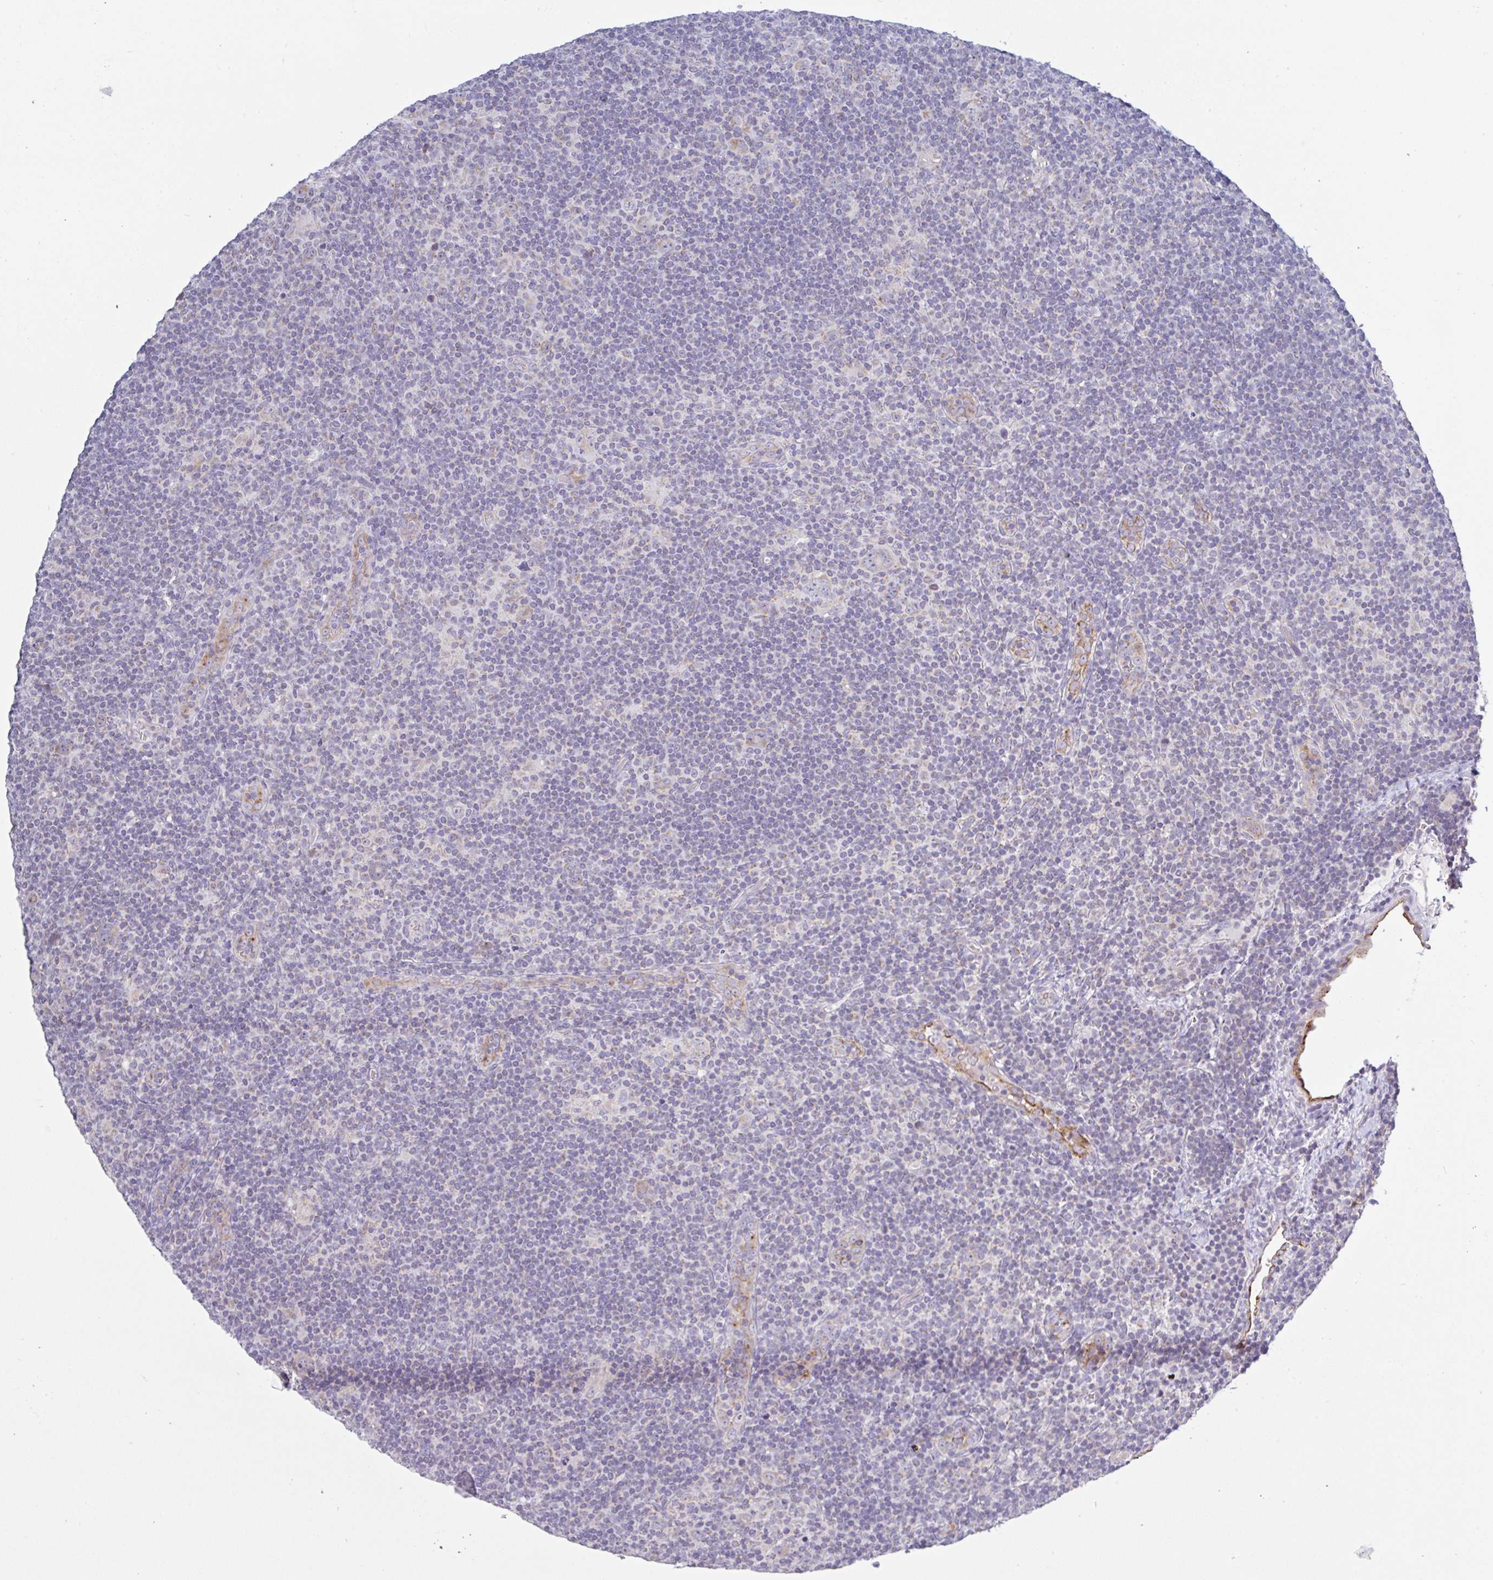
{"staining": {"intensity": "negative", "quantity": "none", "location": "none"}, "tissue": "lymphoma", "cell_type": "Tumor cells", "image_type": "cancer", "snomed": [{"axis": "morphology", "description": "Hodgkin's disease, NOS"}, {"axis": "topography", "description": "Lymph node"}], "caption": "High magnification brightfield microscopy of Hodgkin's disease stained with DAB (brown) and counterstained with hematoxylin (blue): tumor cells show no significant expression. (Immunohistochemistry, brightfield microscopy, high magnification).", "gene": "PLCD4", "patient": {"sex": "female", "age": 57}}